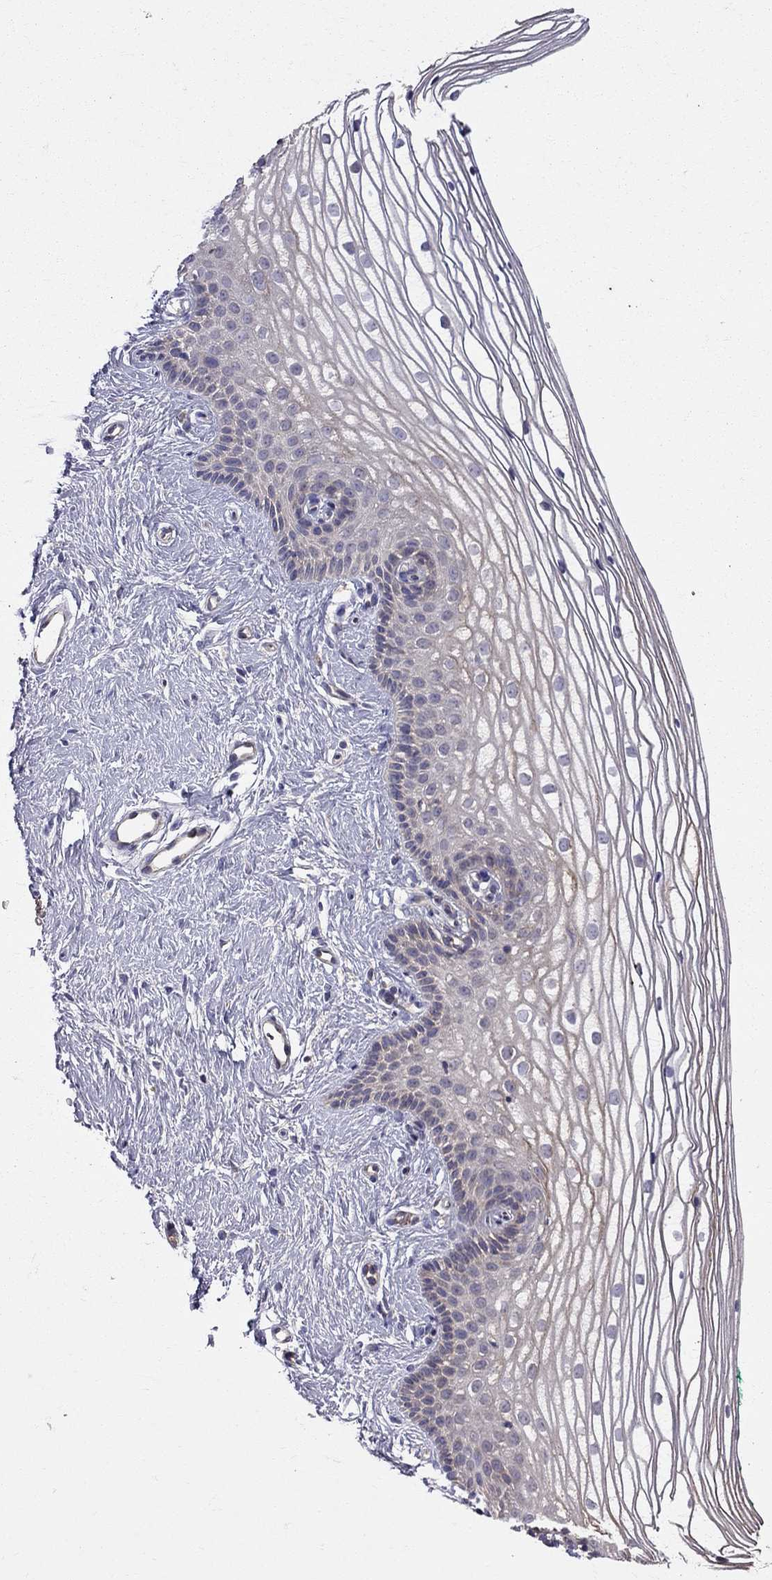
{"staining": {"intensity": "weak", "quantity": "25%-75%", "location": "cytoplasmic/membranous"}, "tissue": "vagina", "cell_type": "Squamous epithelial cells", "image_type": "normal", "snomed": [{"axis": "morphology", "description": "Normal tissue, NOS"}, {"axis": "topography", "description": "Vagina"}], "caption": "An image of human vagina stained for a protein displays weak cytoplasmic/membranous brown staining in squamous epithelial cells. (IHC, brightfield microscopy, high magnification).", "gene": "PIK3CG", "patient": {"sex": "female", "age": 36}}